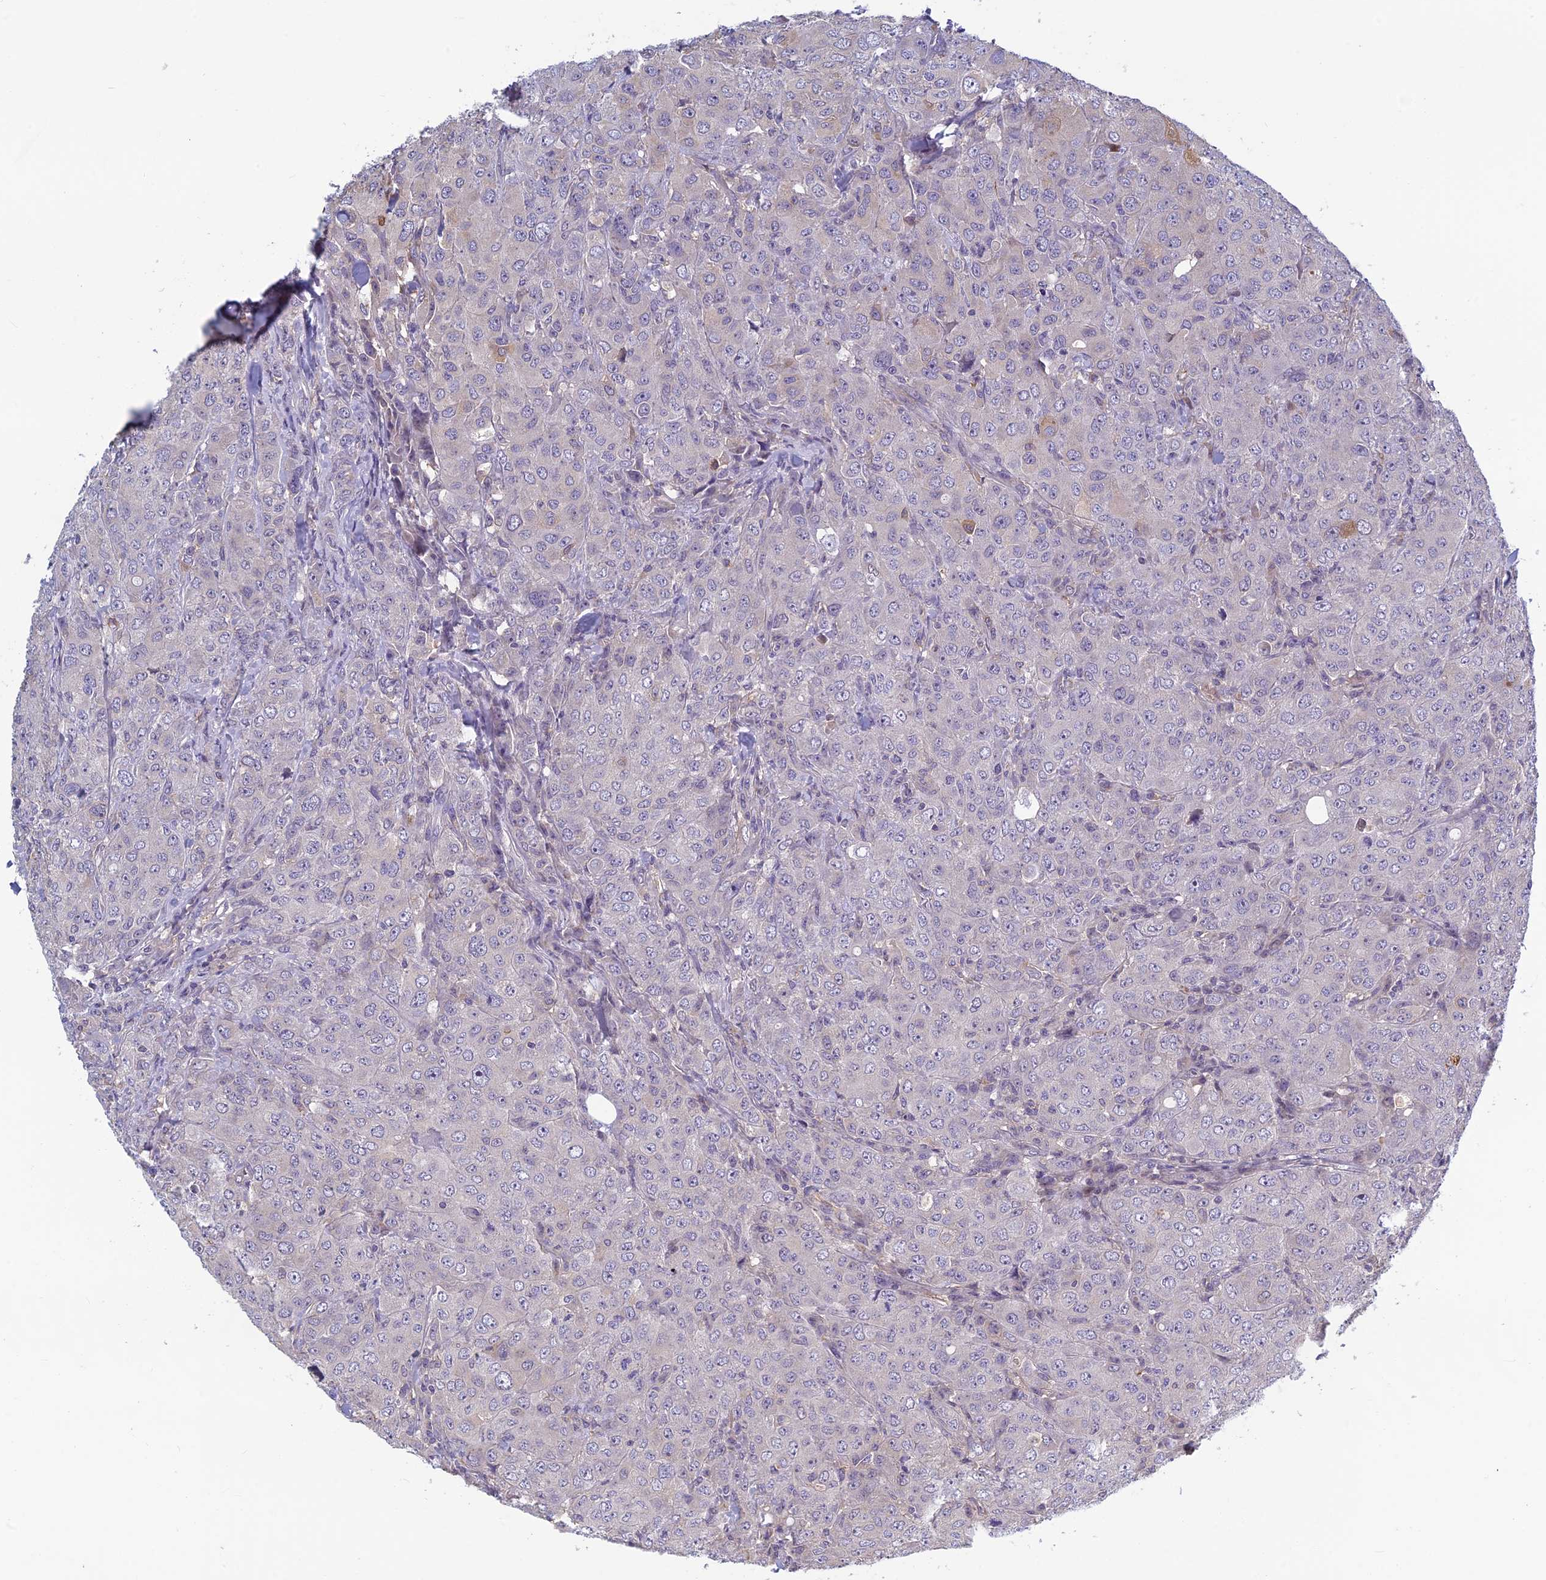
{"staining": {"intensity": "negative", "quantity": "none", "location": "none"}, "tissue": "breast cancer", "cell_type": "Tumor cells", "image_type": "cancer", "snomed": [{"axis": "morphology", "description": "Duct carcinoma"}, {"axis": "topography", "description": "Breast"}], "caption": "This is an immunohistochemistry (IHC) photomicrograph of human intraductal carcinoma (breast). There is no positivity in tumor cells.", "gene": "HECA", "patient": {"sex": "female", "age": 43}}